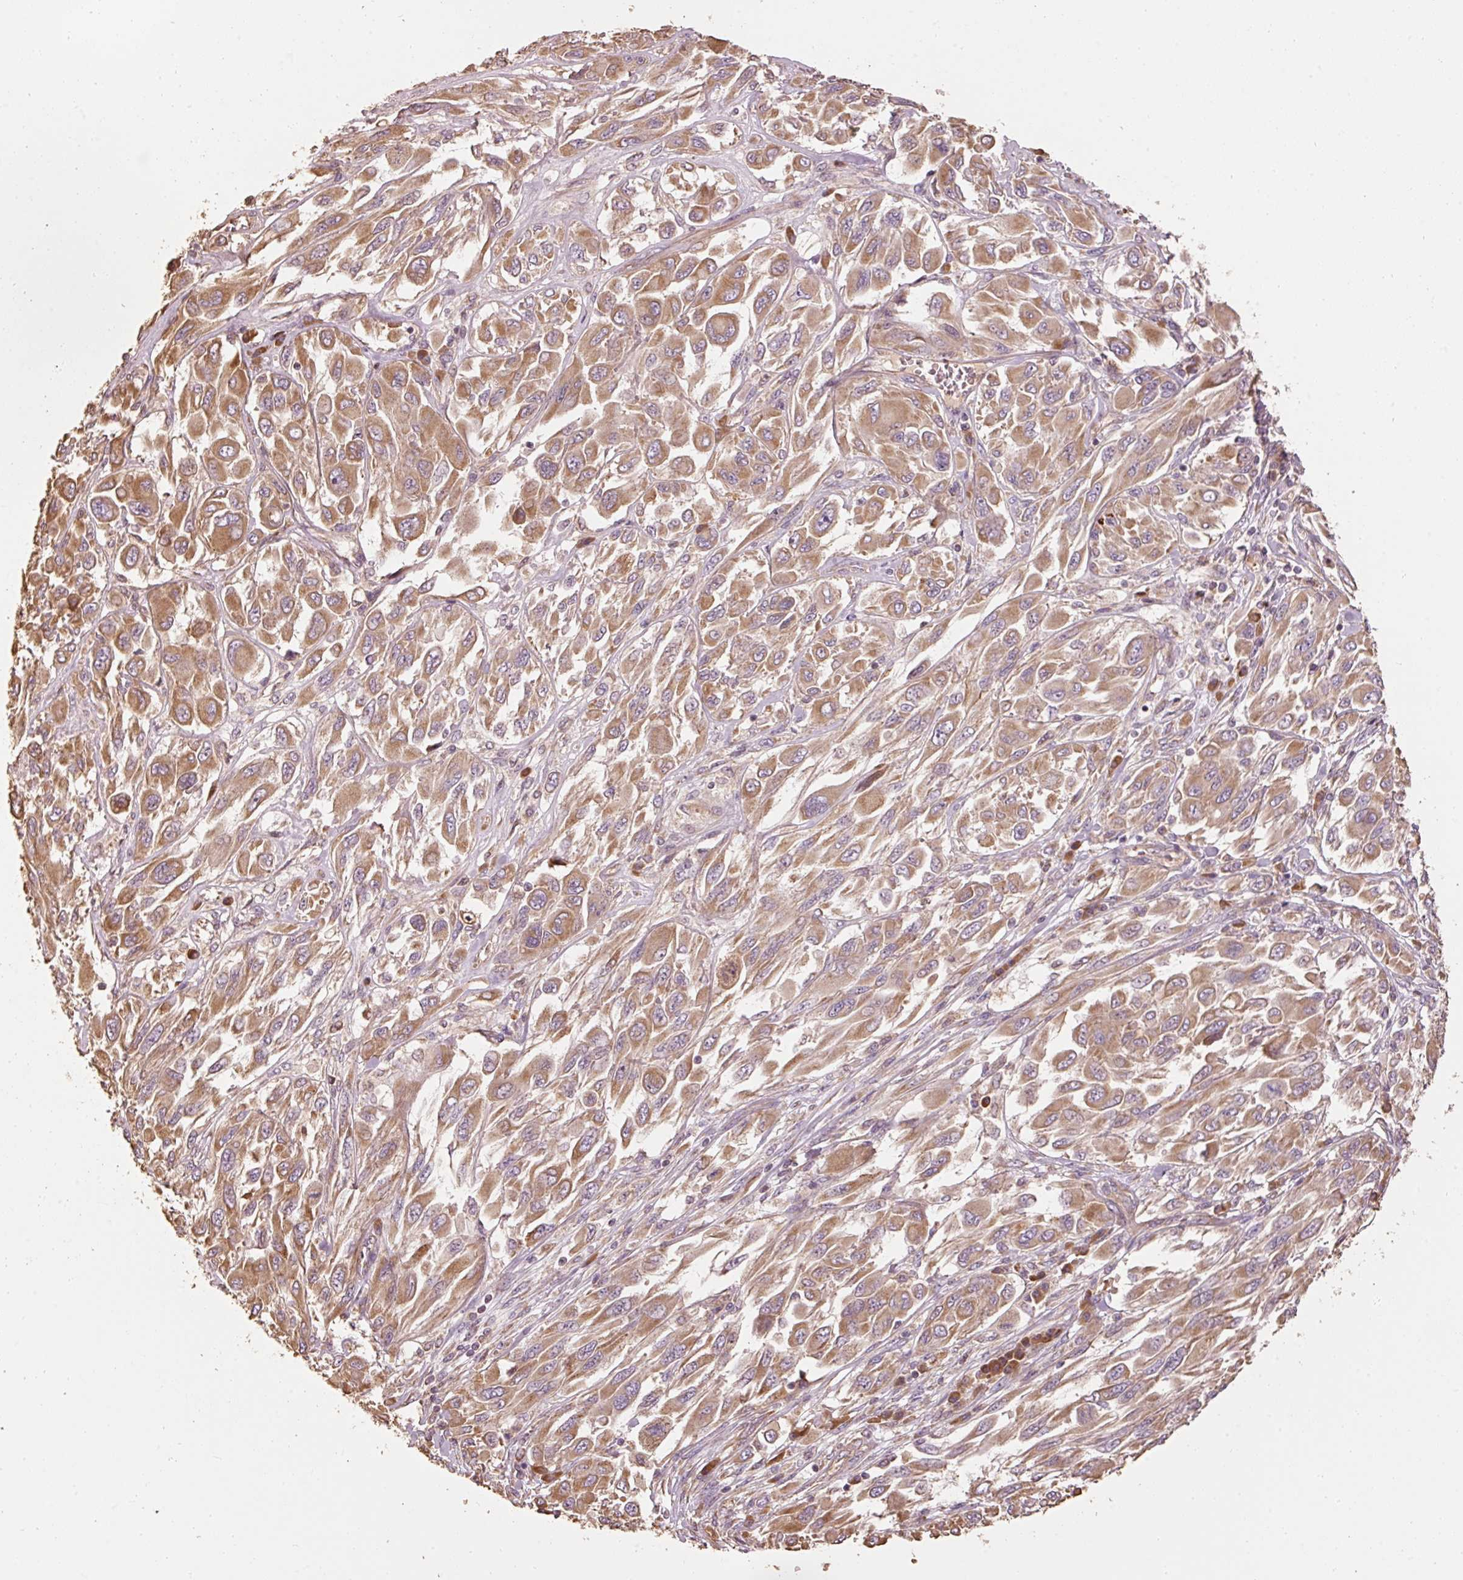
{"staining": {"intensity": "moderate", "quantity": ">75%", "location": "cytoplasmic/membranous"}, "tissue": "melanoma", "cell_type": "Tumor cells", "image_type": "cancer", "snomed": [{"axis": "morphology", "description": "Malignant melanoma, NOS"}, {"axis": "topography", "description": "Skin"}], "caption": "This micrograph exhibits melanoma stained with immunohistochemistry to label a protein in brown. The cytoplasmic/membranous of tumor cells show moderate positivity for the protein. Nuclei are counter-stained blue.", "gene": "EFHC1", "patient": {"sex": "female", "age": 91}}